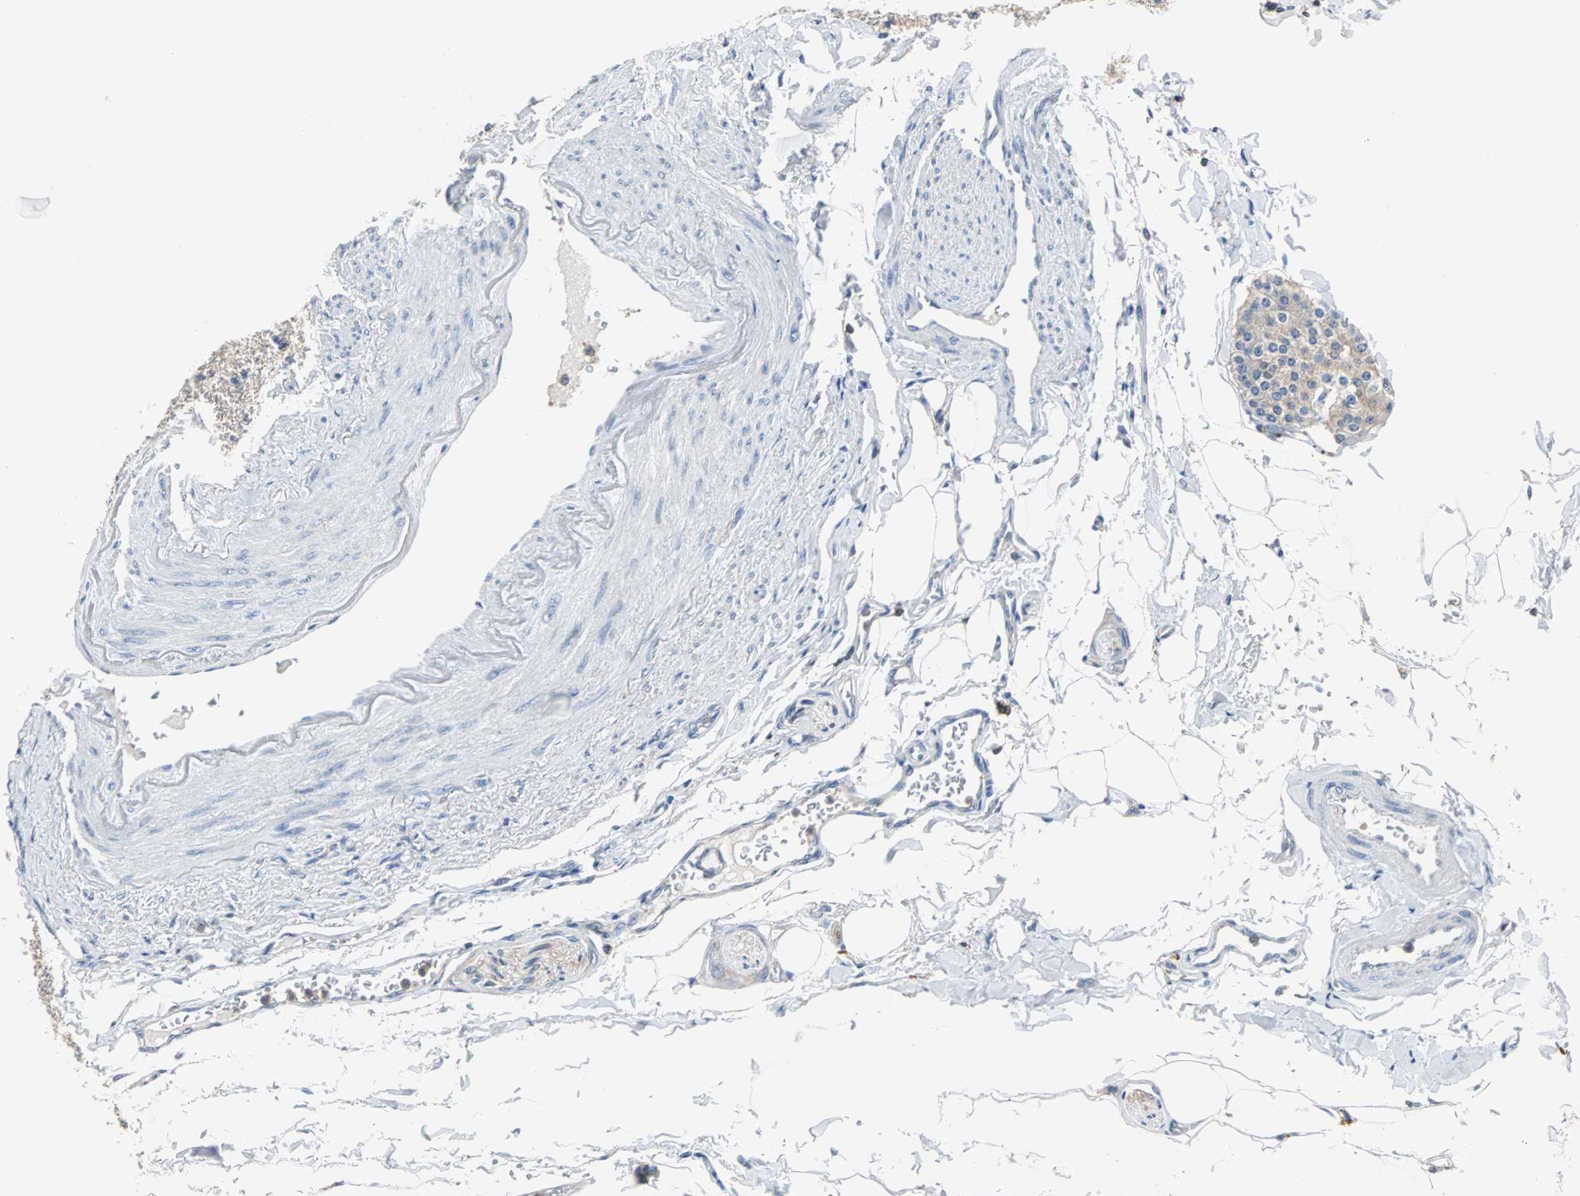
{"staining": {"intensity": "weak", "quantity": ">75%", "location": "cytoplasmic/membranous"}, "tissue": "carcinoid", "cell_type": "Tumor cells", "image_type": "cancer", "snomed": [{"axis": "morphology", "description": "Carcinoid, malignant, NOS"}, {"axis": "topography", "description": "Colon"}], "caption": "Malignant carcinoid stained with a protein marker demonstrates weak staining in tumor cells.", "gene": "TSC22D4", "patient": {"sex": "female", "age": 61}}